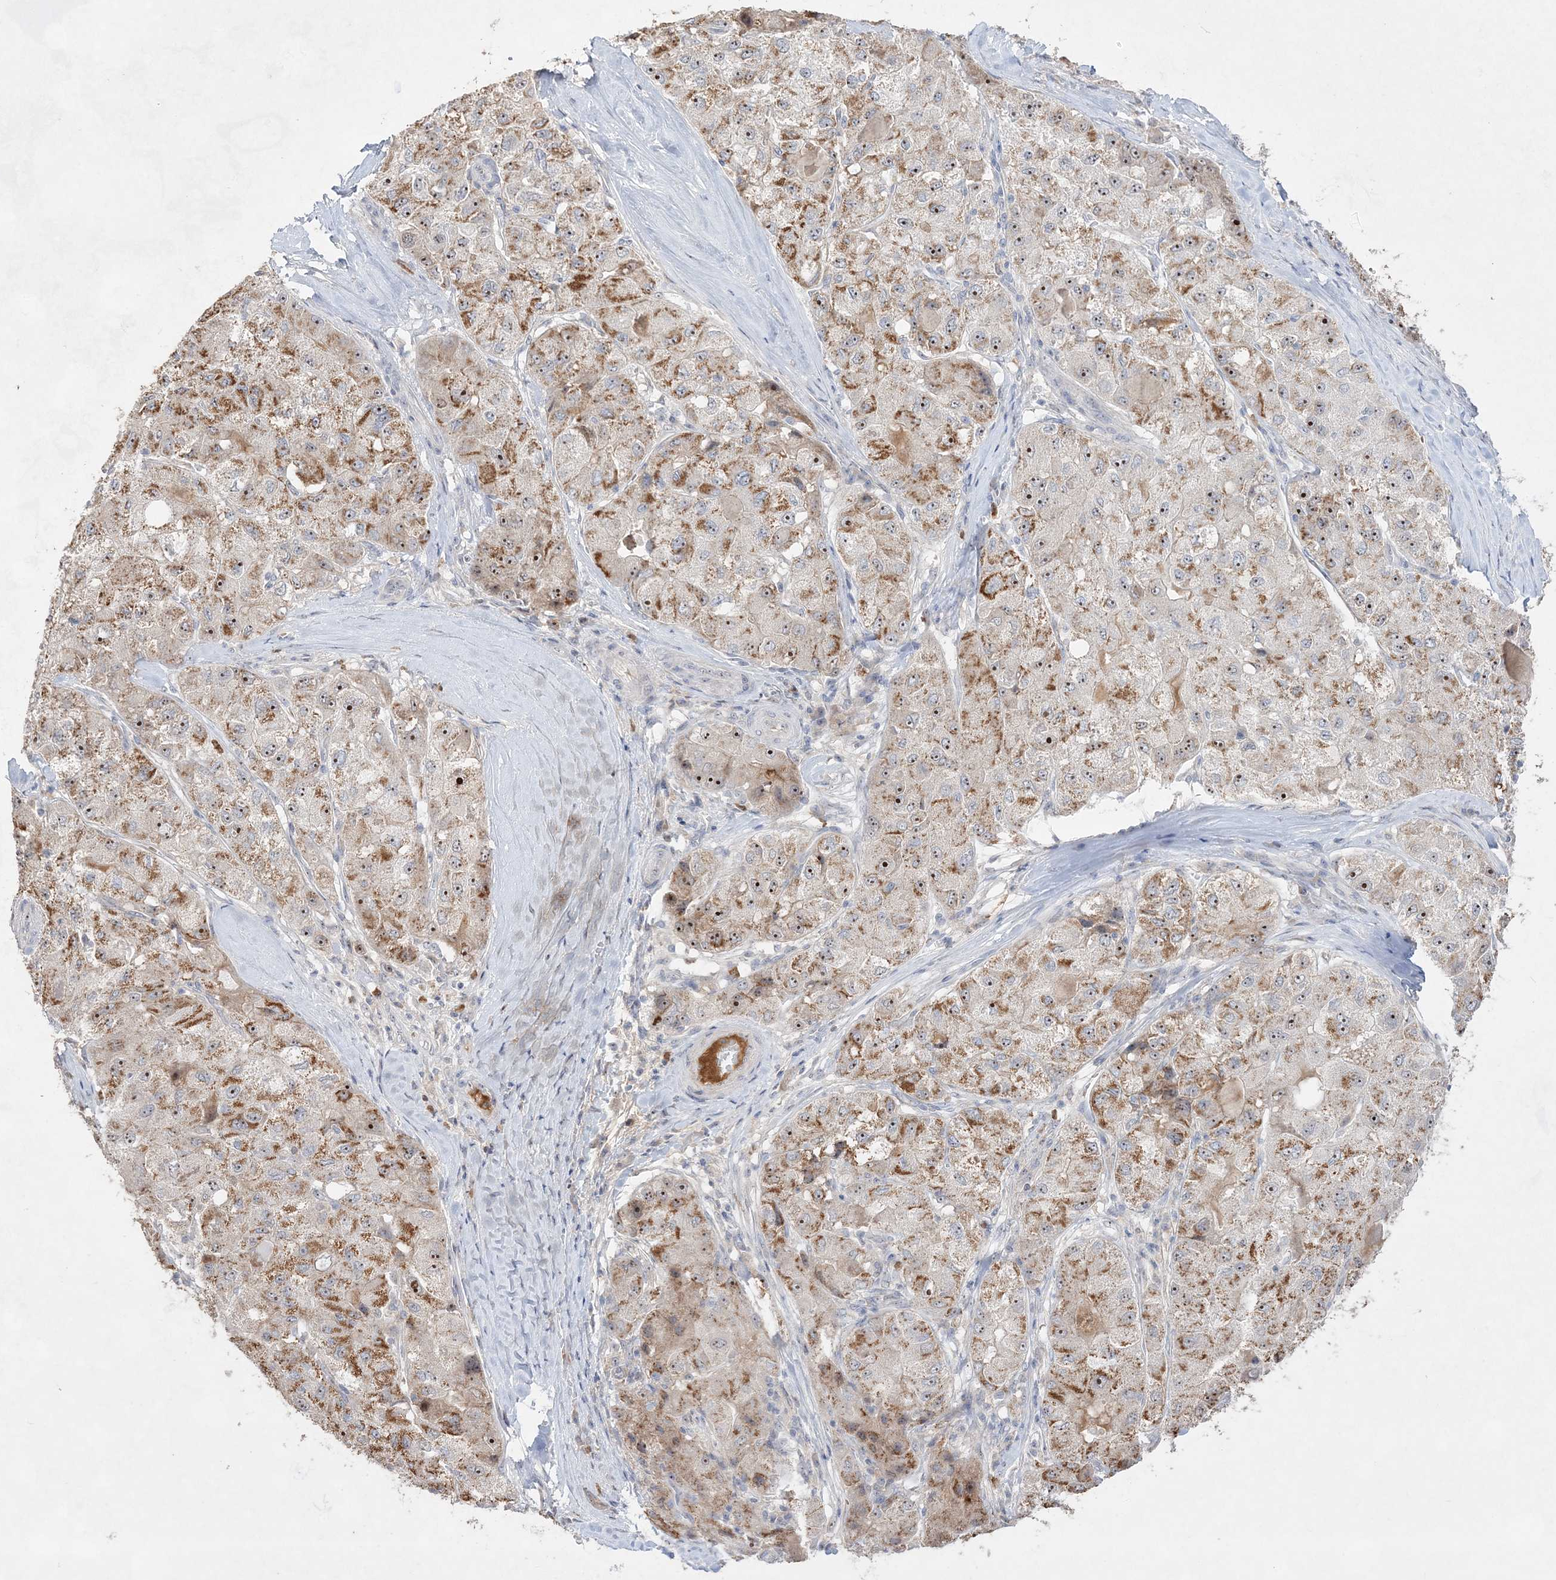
{"staining": {"intensity": "strong", "quantity": ">75%", "location": "cytoplasmic/membranous,nuclear"}, "tissue": "liver cancer", "cell_type": "Tumor cells", "image_type": "cancer", "snomed": [{"axis": "morphology", "description": "Carcinoma, Hepatocellular, NOS"}, {"axis": "topography", "description": "Liver"}], "caption": "Tumor cells display strong cytoplasmic/membranous and nuclear positivity in about >75% of cells in hepatocellular carcinoma (liver).", "gene": "NOP16", "patient": {"sex": "male", "age": 80}}